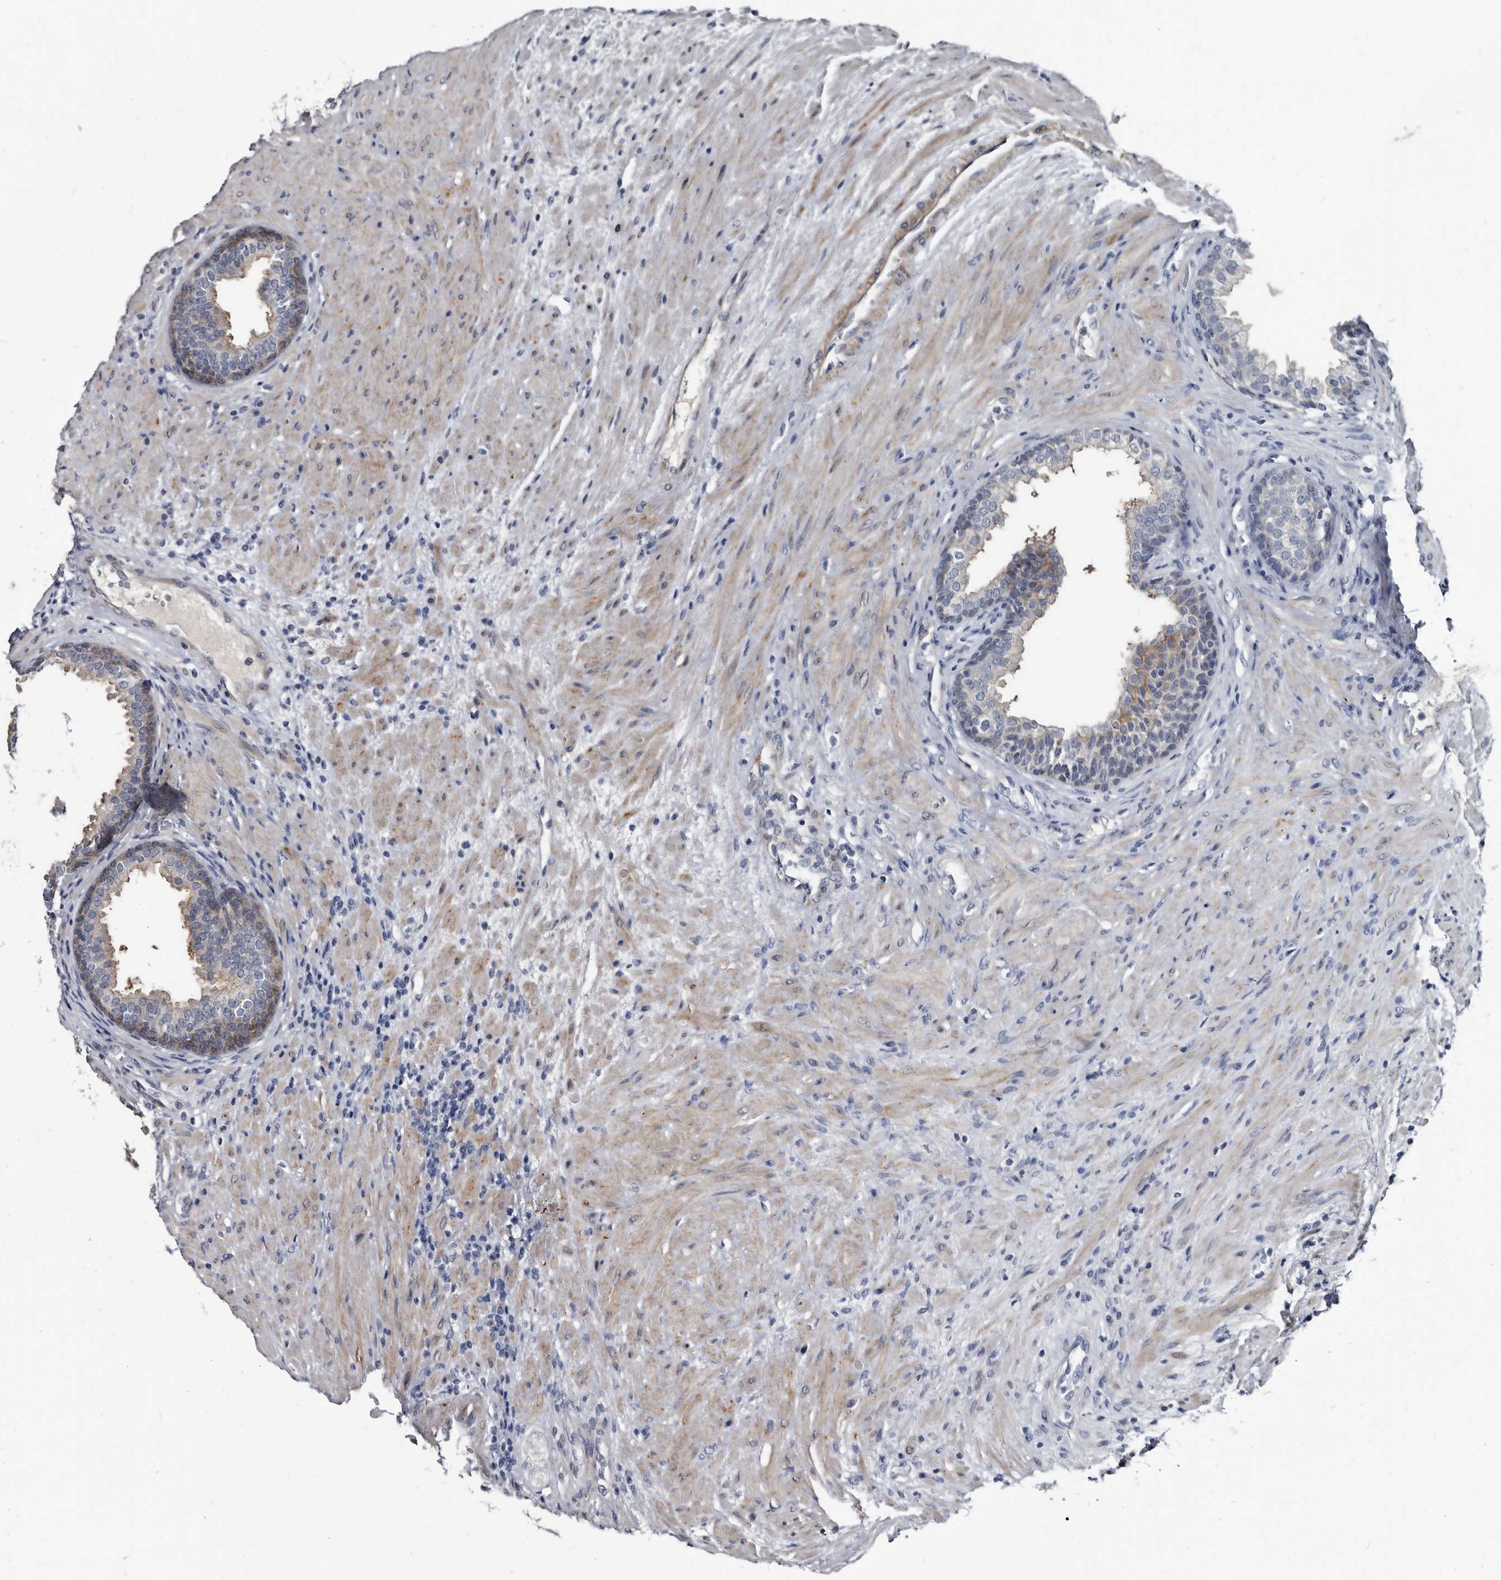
{"staining": {"intensity": "moderate", "quantity": "<25%", "location": "cytoplasmic/membranous"}, "tissue": "prostate", "cell_type": "Glandular cells", "image_type": "normal", "snomed": [{"axis": "morphology", "description": "Normal tissue, NOS"}, {"axis": "topography", "description": "Prostate"}], "caption": "Normal prostate demonstrates moderate cytoplasmic/membranous positivity in approximately <25% of glandular cells Nuclei are stained in blue..", "gene": "PRSS8", "patient": {"sex": "male", "age": 76}}